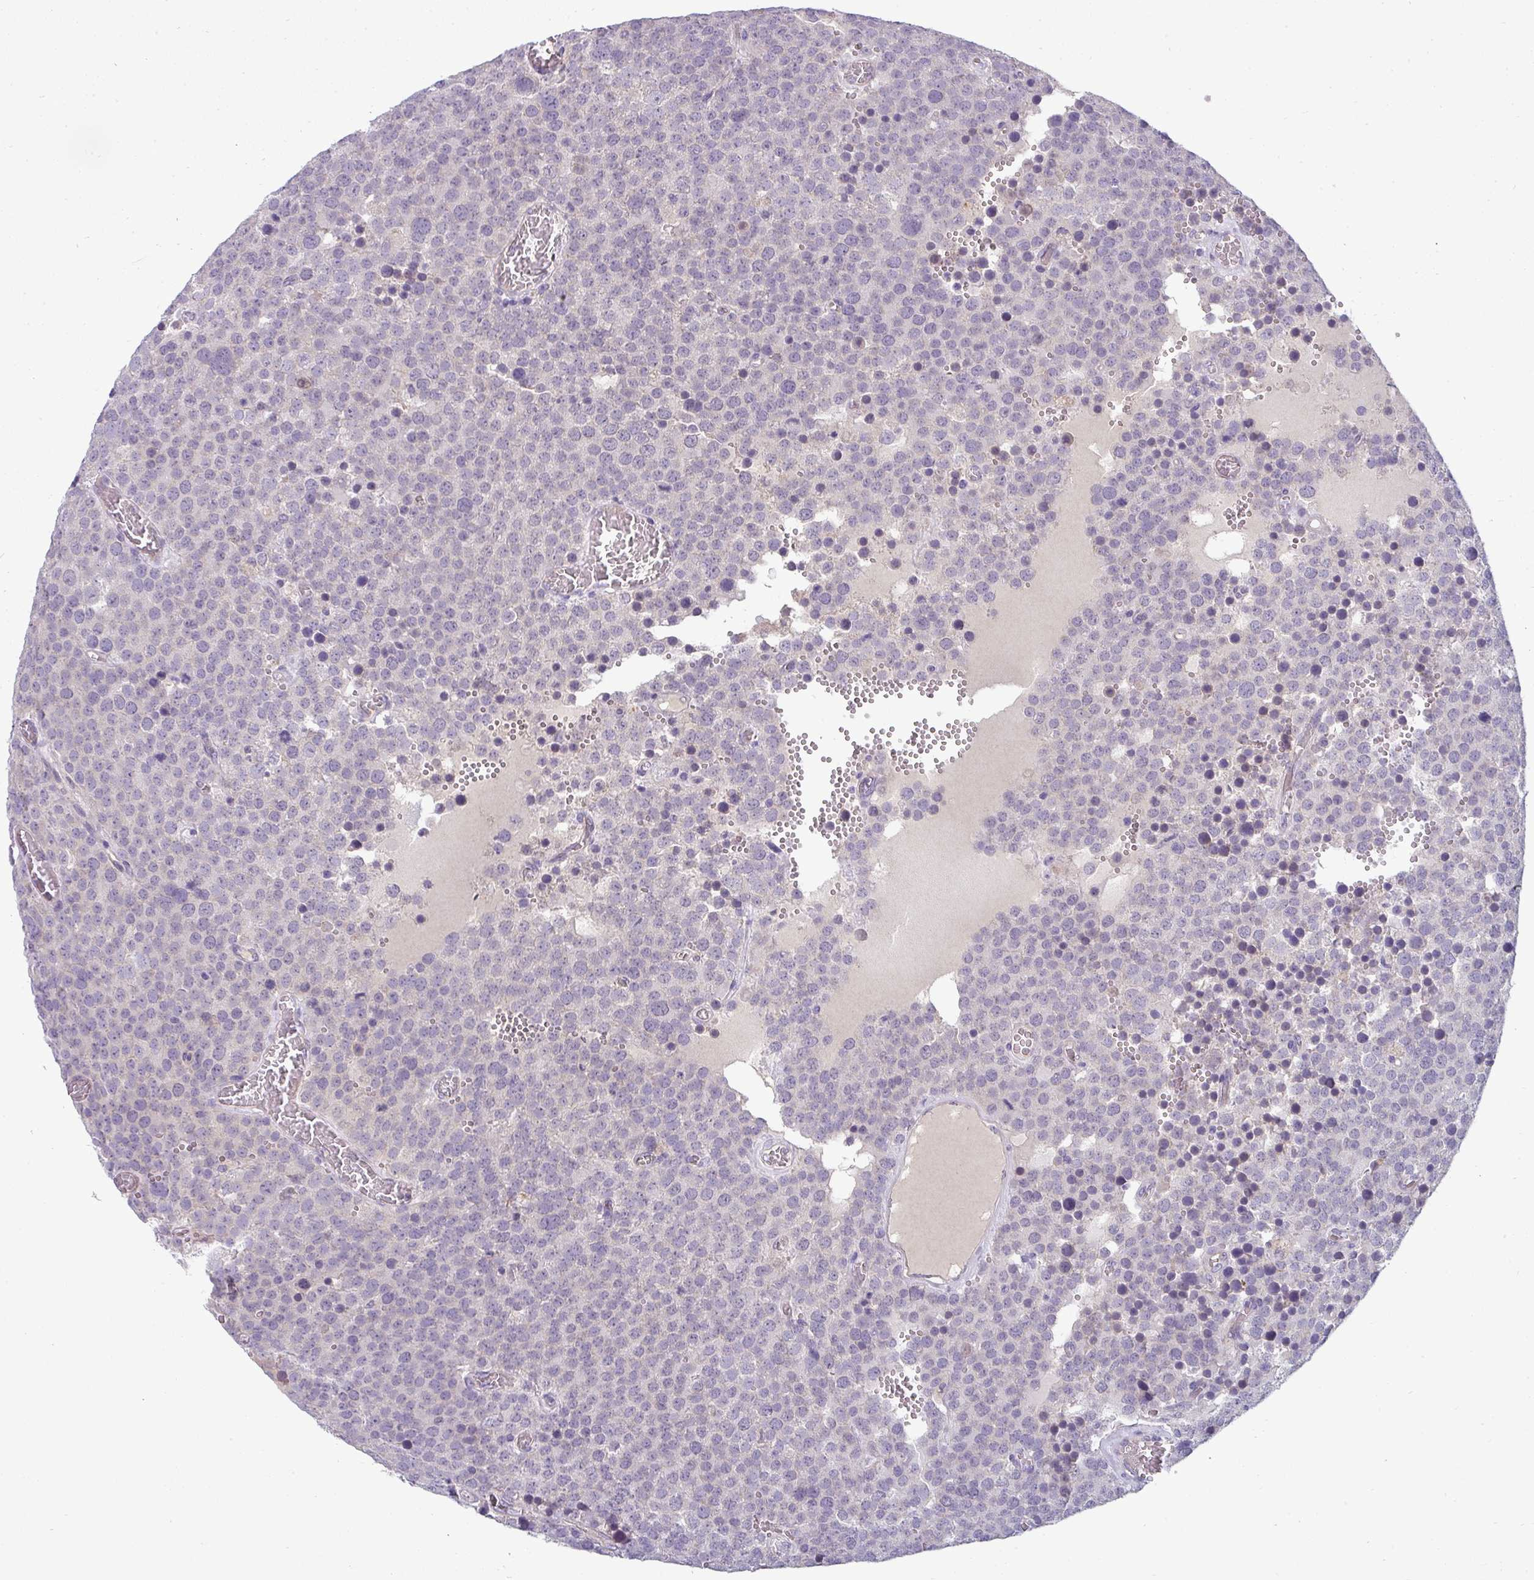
{"staining": {"intensity": "negative", "quantity": "none", "location": "none"}, "tissue": "testis cancer", "cell_type": "Tumor cells", "image_type": "cancer", "snomed": [{"axis": "morphology", "description": "Normal tissue, NOS"}, {"axis": "morphology", "description": "Seminoma, NOS"}, {"axis": "topography", "description": "Testis"}], "caption": "A high-resolution image shows IHC staining of testis cancer, which exhibits no significant expression in tumor cells.", "gene": "ASXL3", "patient": {"sex": "male", "age": 71}}